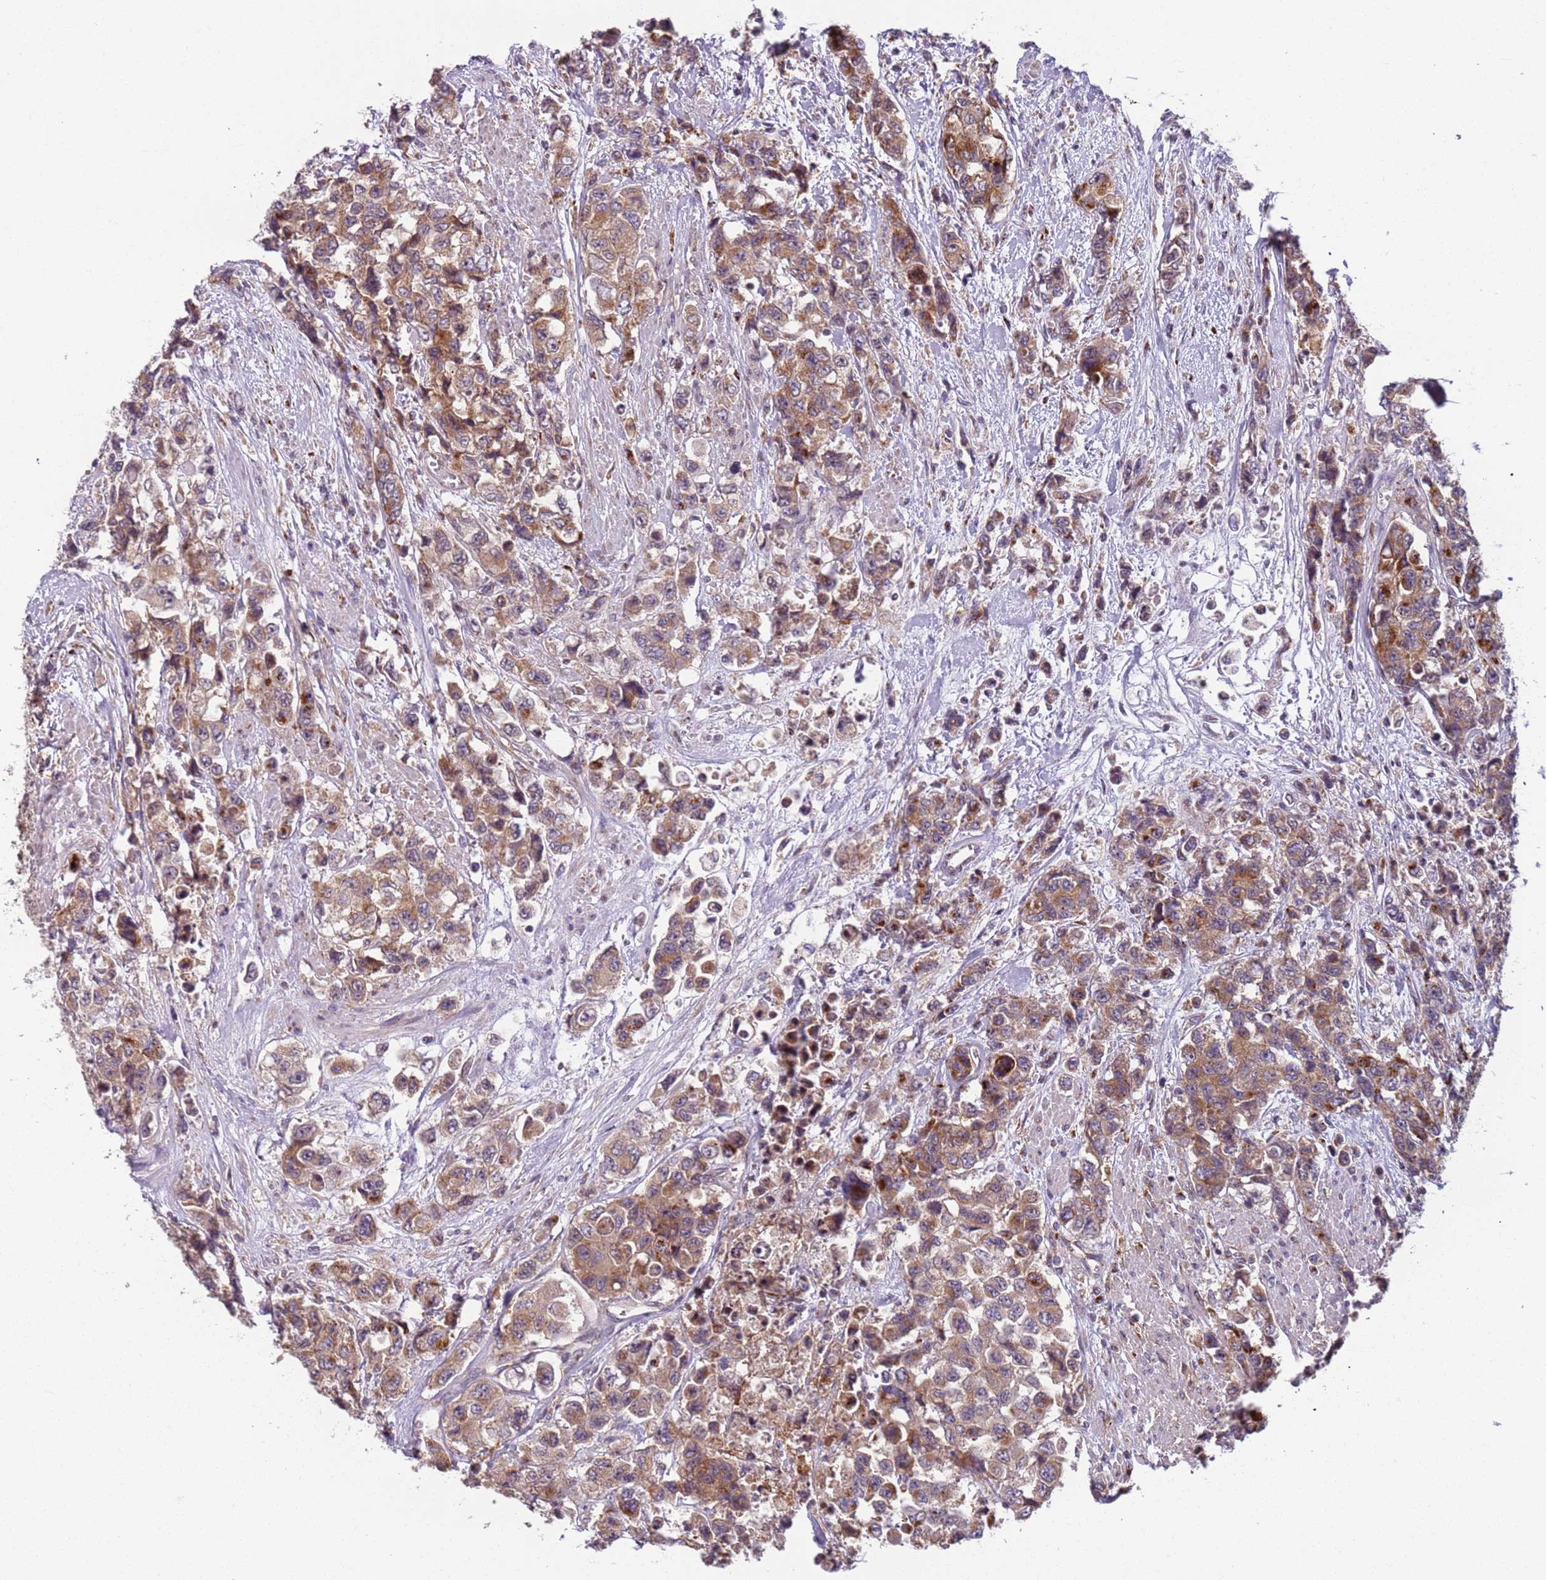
{"staining": {"intensity": "moderate", "quantity": ">75%", "location": "cytoplasmic/membranous"}, "tissue": "urothelial cancer", "cell_type": "Tumor cells", "image_type": "cancer", "snomed": [{"axis": "morphology", "description": "Urothelial carcinoma, High grade"}, {"axis": "topography", "description": "Urinary bladder"}], "caption": "High-grade urothelial carcinoma stained for a protein exhibits moderate cytoplasmic/membranous positivity in tumor cells.", "gene": "AKTIP", "patient": {"sex": "female", "age": 78}}